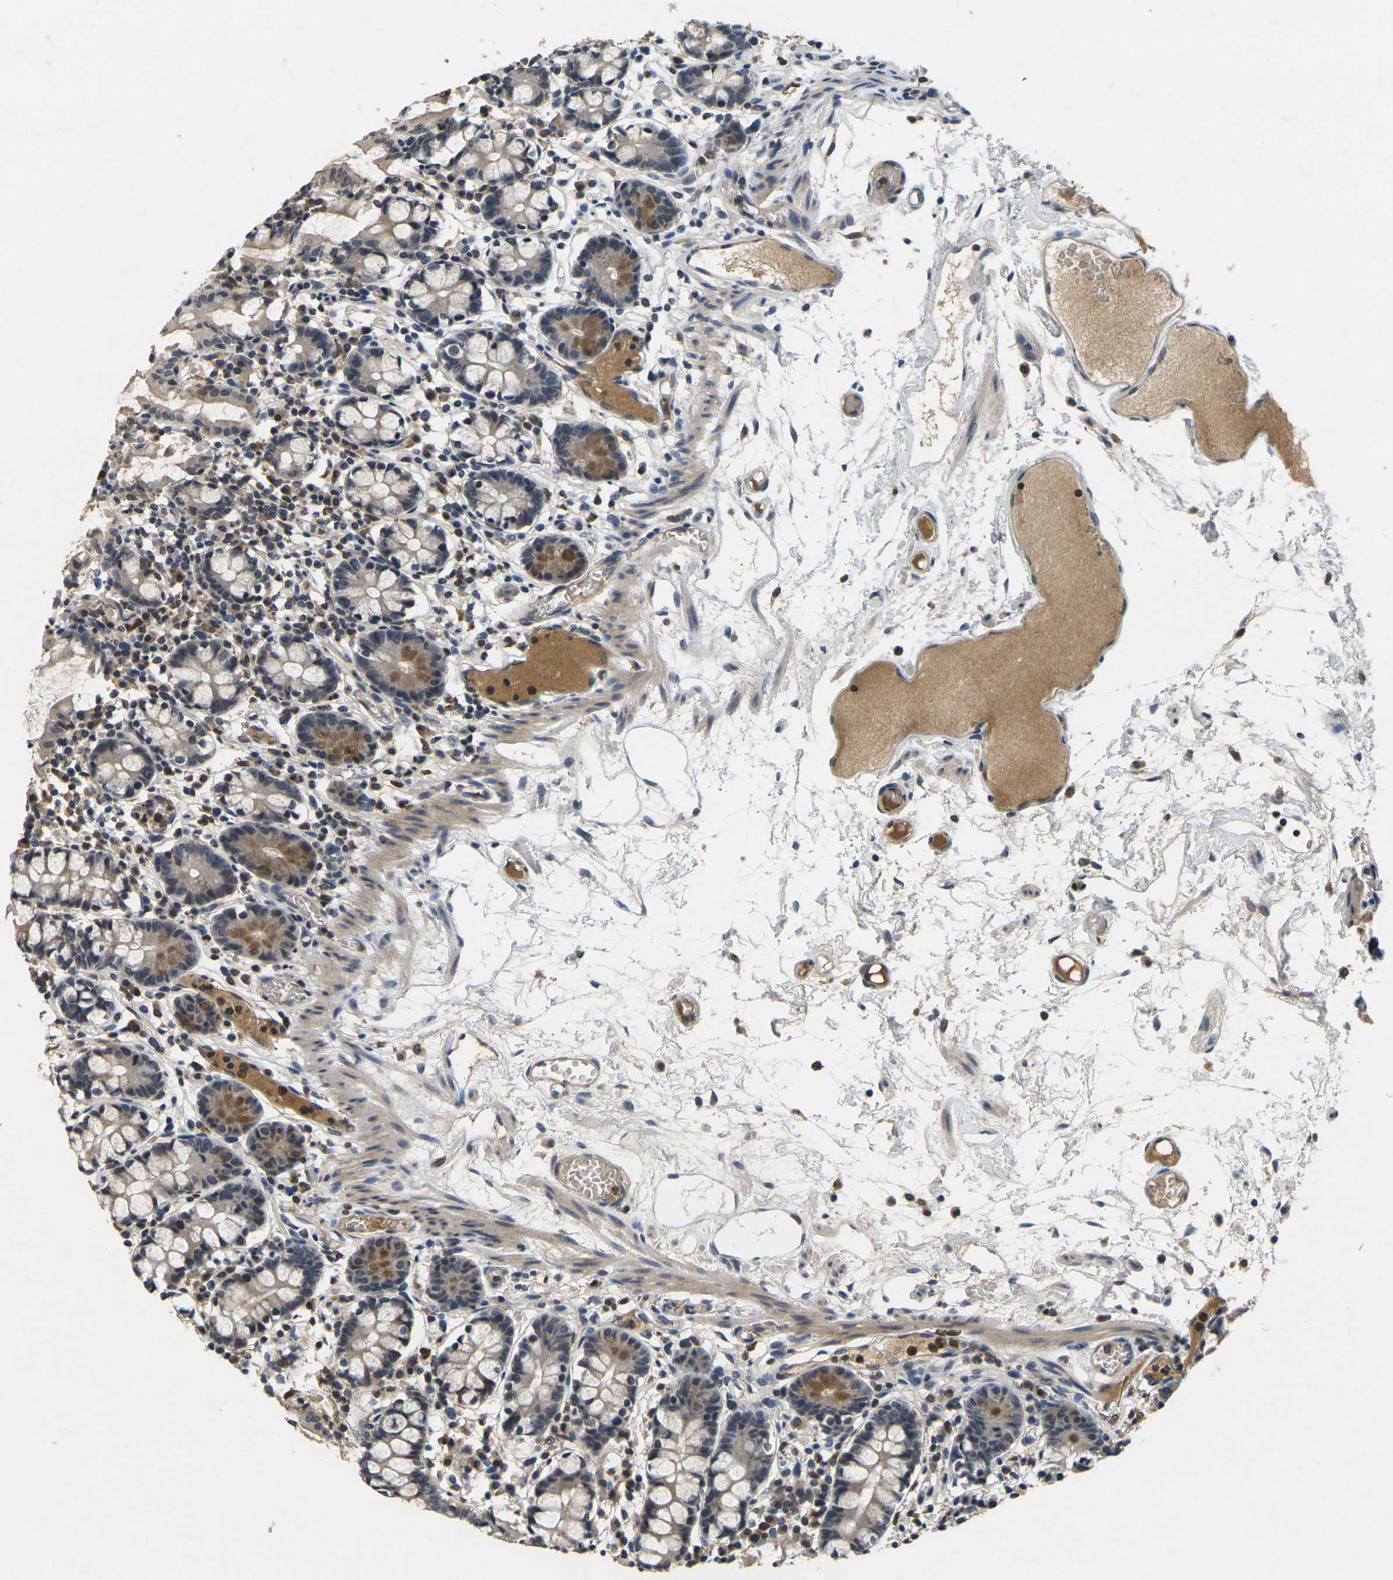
{"staining": {"intensity": "moderate", "quantity": ">75%", "location": "cytoplasmic/membranous"}, "tissue": "small intestine", "cell_type": "Glandular cells", "image_type": "normal", "snomed": [{"axis": "morphology", "description": "Normal tissue, NOS"}, {"axis": "morphology", "description": "Cystadenocarcinoma, serous, Metastatic site"}, {"axis": "topography", "description": "Small intestine"}], "caption": "Immunohistochemical staining of normal human small intestine demonstrates medium levels of moderate cytoplasmic/membranous staining in approximately >75% of glandular cells. Immunohistochemistry stains the protein of interest in brown and the nuclei are stained blue.", "gene": "C1QC", "patient": {"sex": "female", "age": 61}}